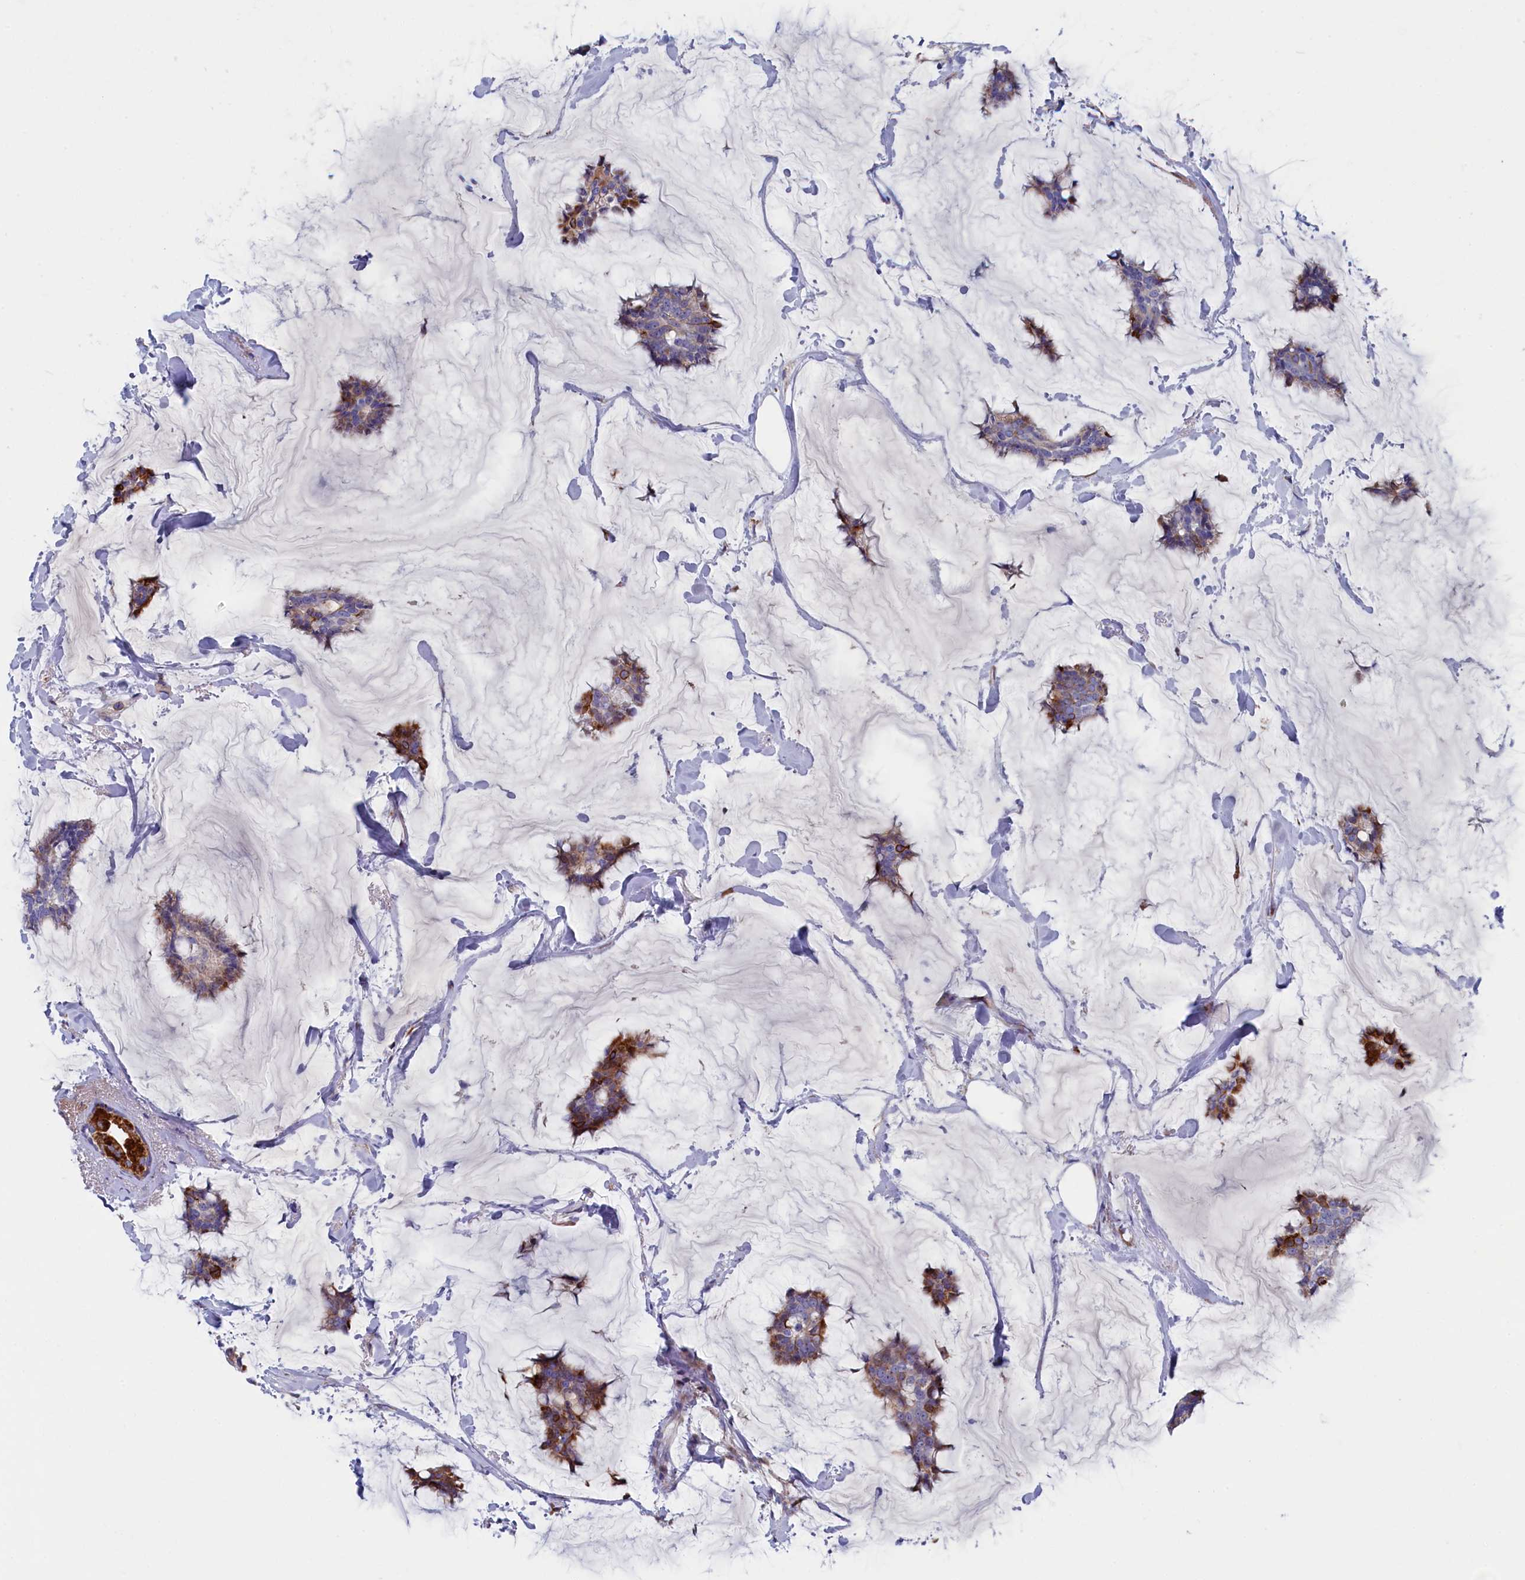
{"staining": {"intensity": "moderate", "quantity": ">75%", "location": "cytoplasmic/membranous"}, "tissue": "breast cancer", "cell_type": "Tumor cells", "image_type": "cancer", "snomed": [{"axis": "morphology", "description": "Duct carcinoma"}, {"axis": "topography", "description": "Breast"}], "caption": "Moderate cytoplasmic/membranous protein positivity is present in approximately >75% of tumor cells in breast invasive ductal carcinoma.", "gene": "NUDT7", "patient": {"sex": "female", "age": 93}}